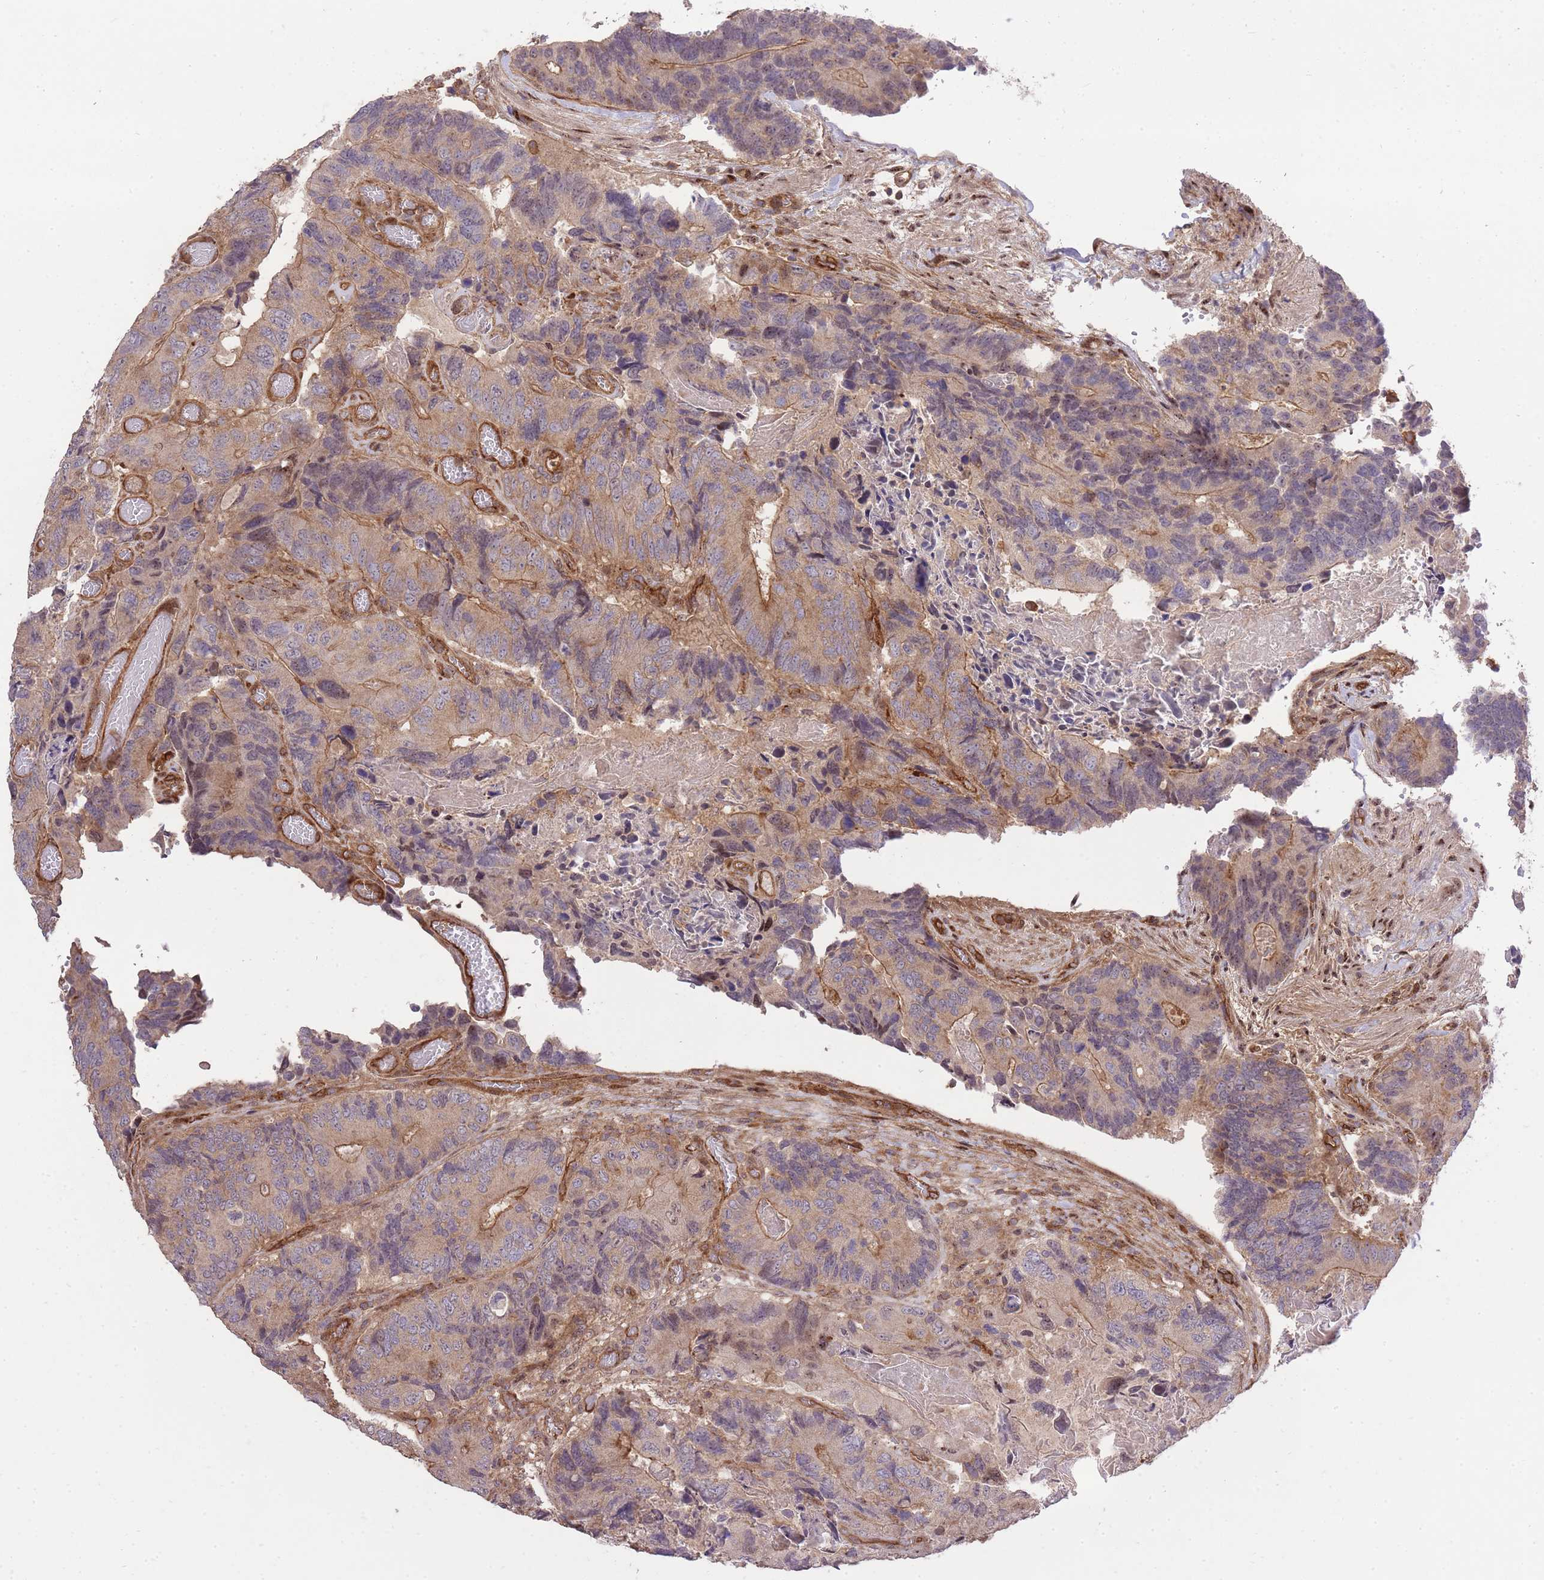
{"staining": {"intensity": "moderate", "quantity": "<25%", "location": "cytoplasmic/membranous"}, "tissue": "colorectal cancer", "cell_type": "Tumor cells", "image_type": "cancer", "snomed": [{"axis": "morphology", "description": "Adenocarcinoma, NOS"}, {"axis": "topography", "description": "Colon"}], "caption": "This photomicrograph shows IHC staining of colorectal cancer, with low moderate cytoplasmic/membranous expression in approximately <25% of tumor cells.", "gene": "PLD1", "patient": {"sex": "male", "age": 84}}